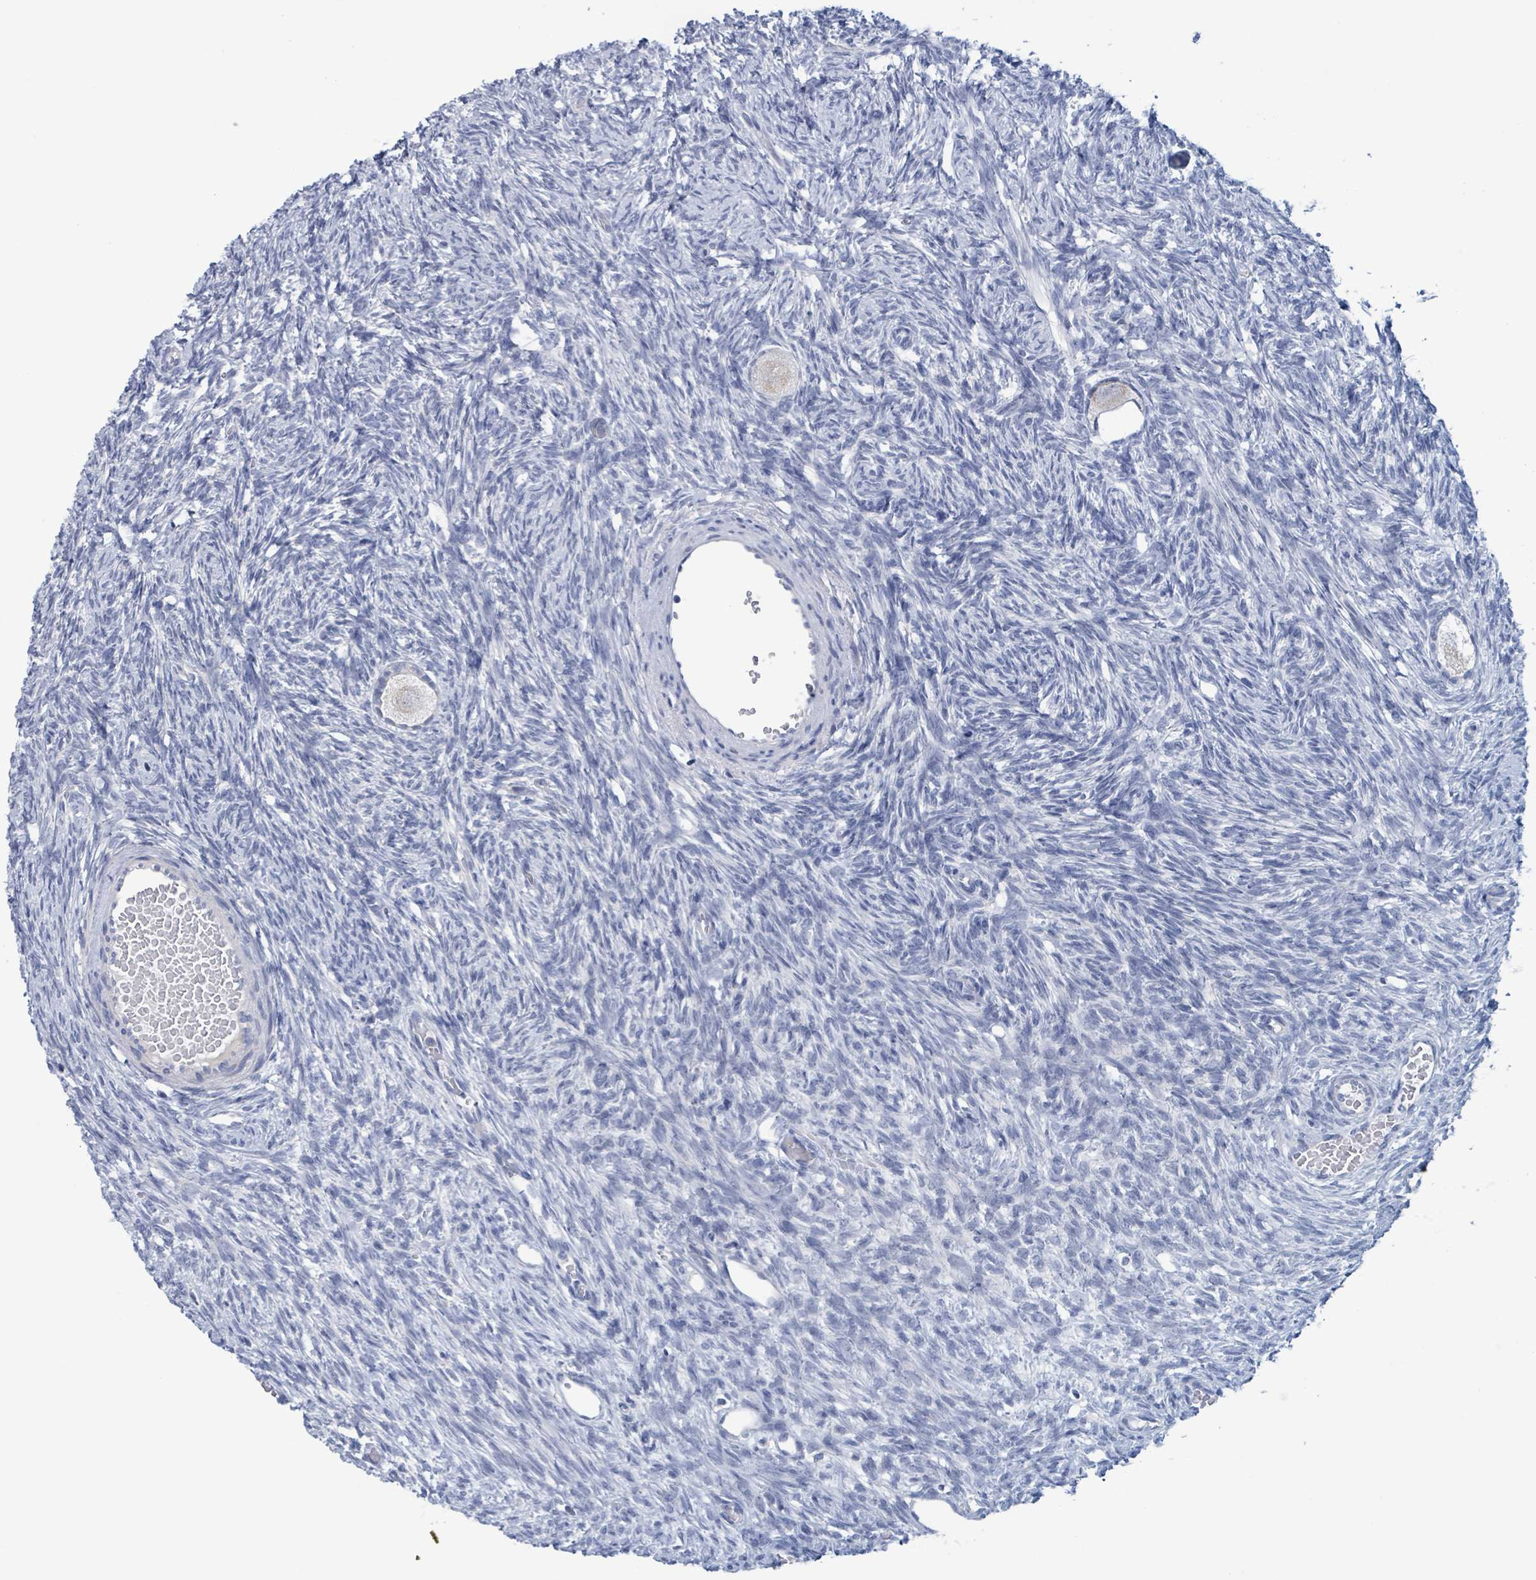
{"staining": {"intensity": "negative", "quantity": "none", "location": "none"}, "tissue": "ovary", "cell_type": "Follicle cells", "image_type": "normal", "snomed": [{"axis": "morphology", "description": "Normal tissue, NOS"}, {"axis": "topography", "description": "Ovary"}], "caption": "This is an IHC photomicrograph of unremarkable human ovary. There is no positivity in follicle cells.", "gene": "AKR1C4", "patient": {"sex": "female", "age": 33}}